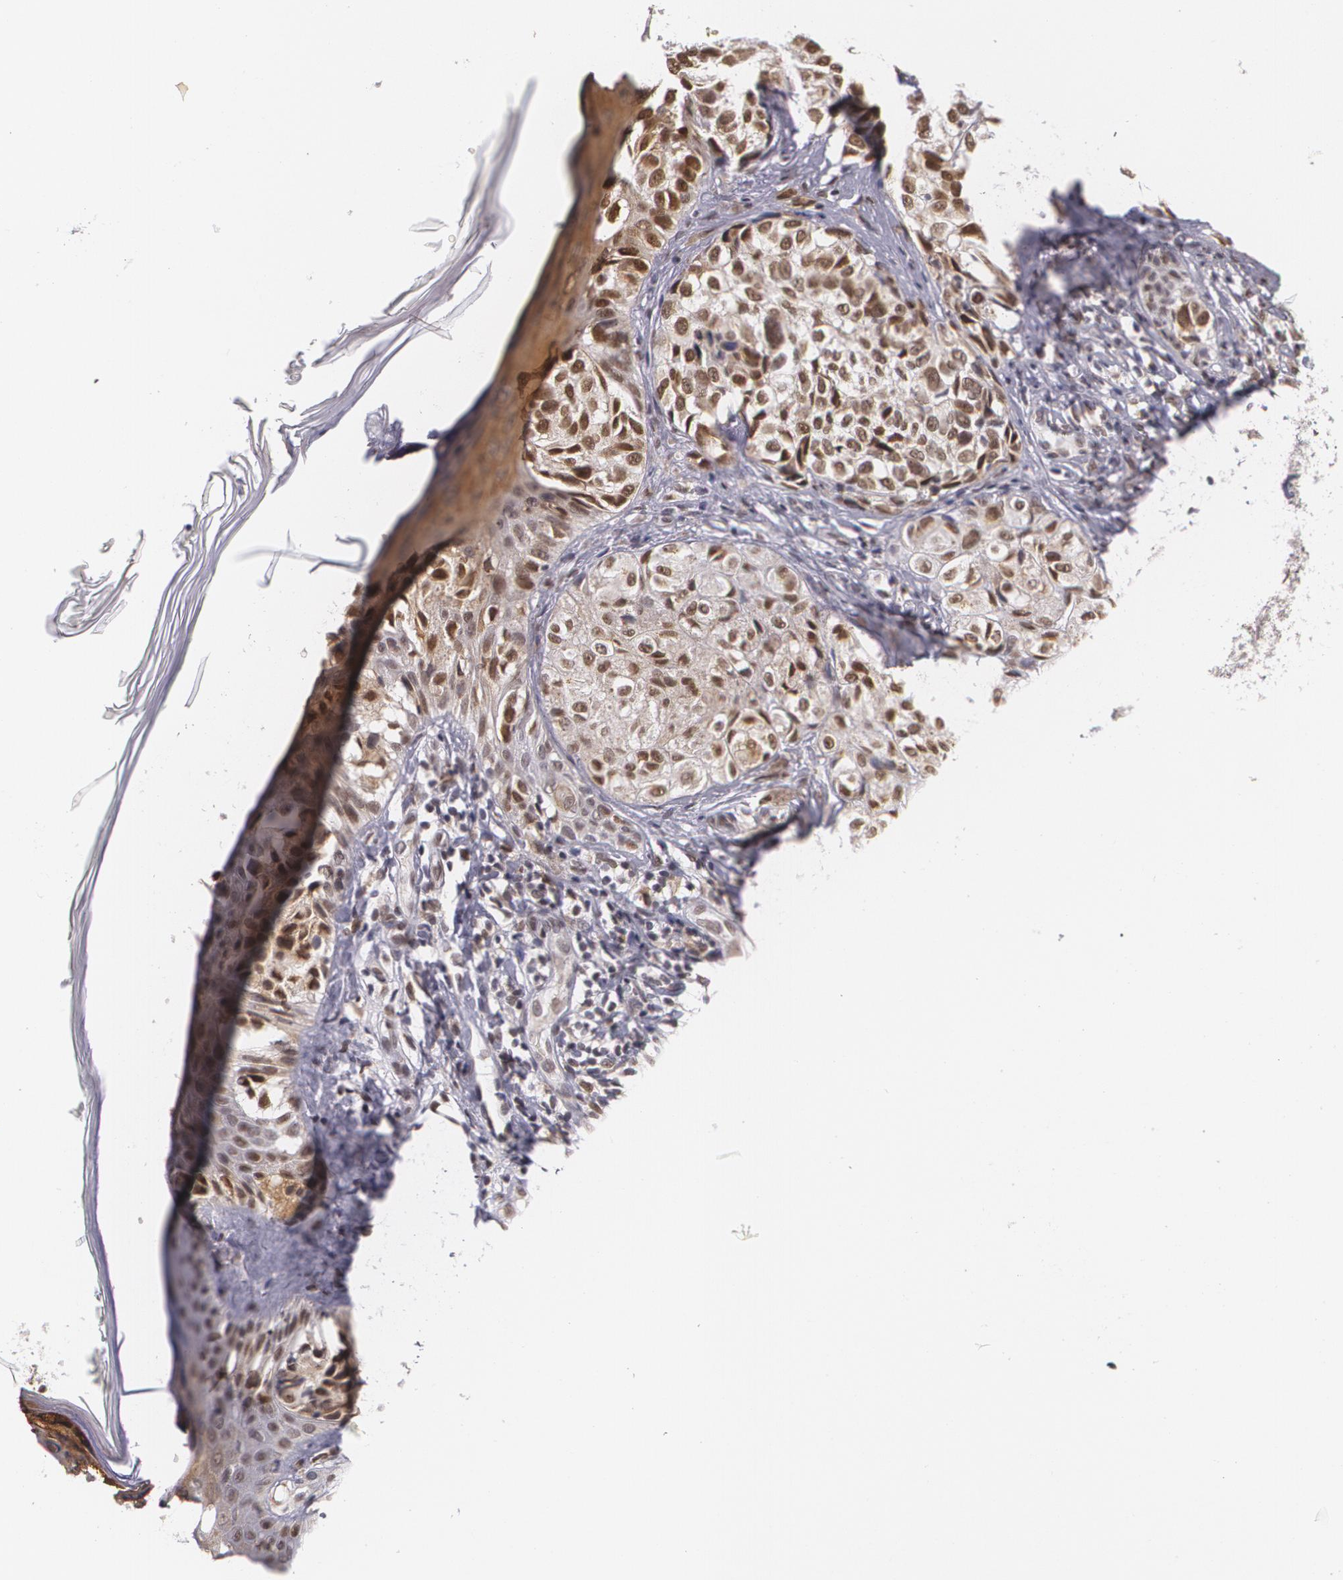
{"staining": {"intensity": "moderate", "quantity": ">75%", "location": "nuclear"}, "tissue": "melanoma", "cell_type": "Tumor cells", "image_type": "cancer", "snomed": [{"axis": "morphology", "description": "Malignant melanoma, NOS"}, {"axis": "topography", "description": "Skin"}], "caption": "Melanoma tissue exhibits moderate nuclear expression in about >75% of tumor cells, visualized by immunohistochemistry. Using DAB (brown) and hematoxylin (blue) stains, captured at high magnification using brightfield microscopy.", "gene": "ALX1", "patient": {"sex": "male", "age": 57}}